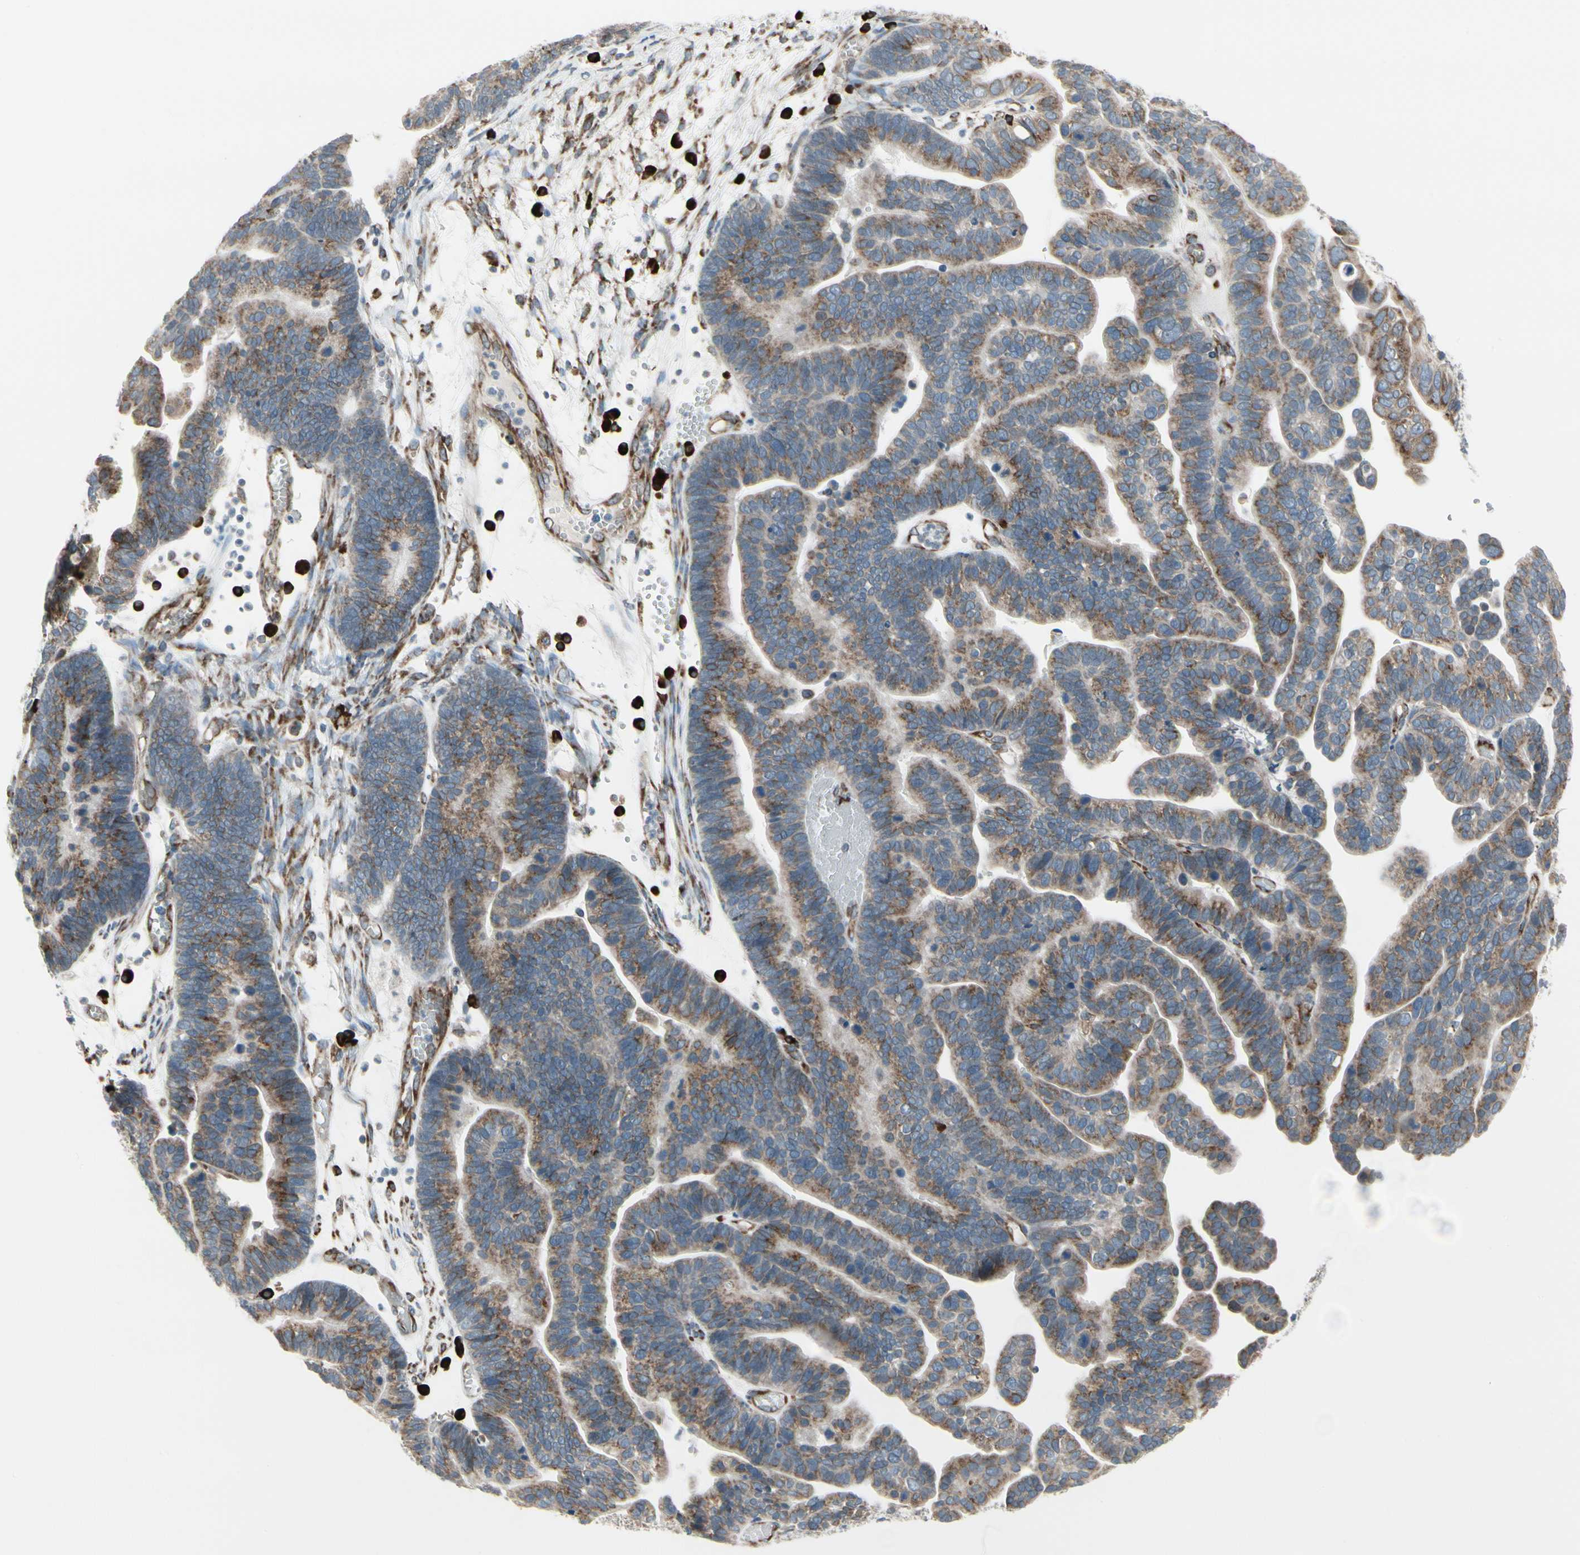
{"staining": {"intensity": "moderate", "quantity": ">75%", "location": "cytoplasmic/membranous"}, "tissue": "ovarian cancer", "cell_type": "Tumor cells", "image_type": "cancer", "snomed": [{"axis": "morphology", "description": "Cystadenocarcinoma, serous, NOS"}, {"axis": "topography", "description": "Ovary"}], "caption": "Ovarian cancer tissue reveals moderate cytoplasmic/membranous expression in approximately >75% of tumor cells", "gene": "FNDC3A", "patient": {"sex": "female", "age": 56}}